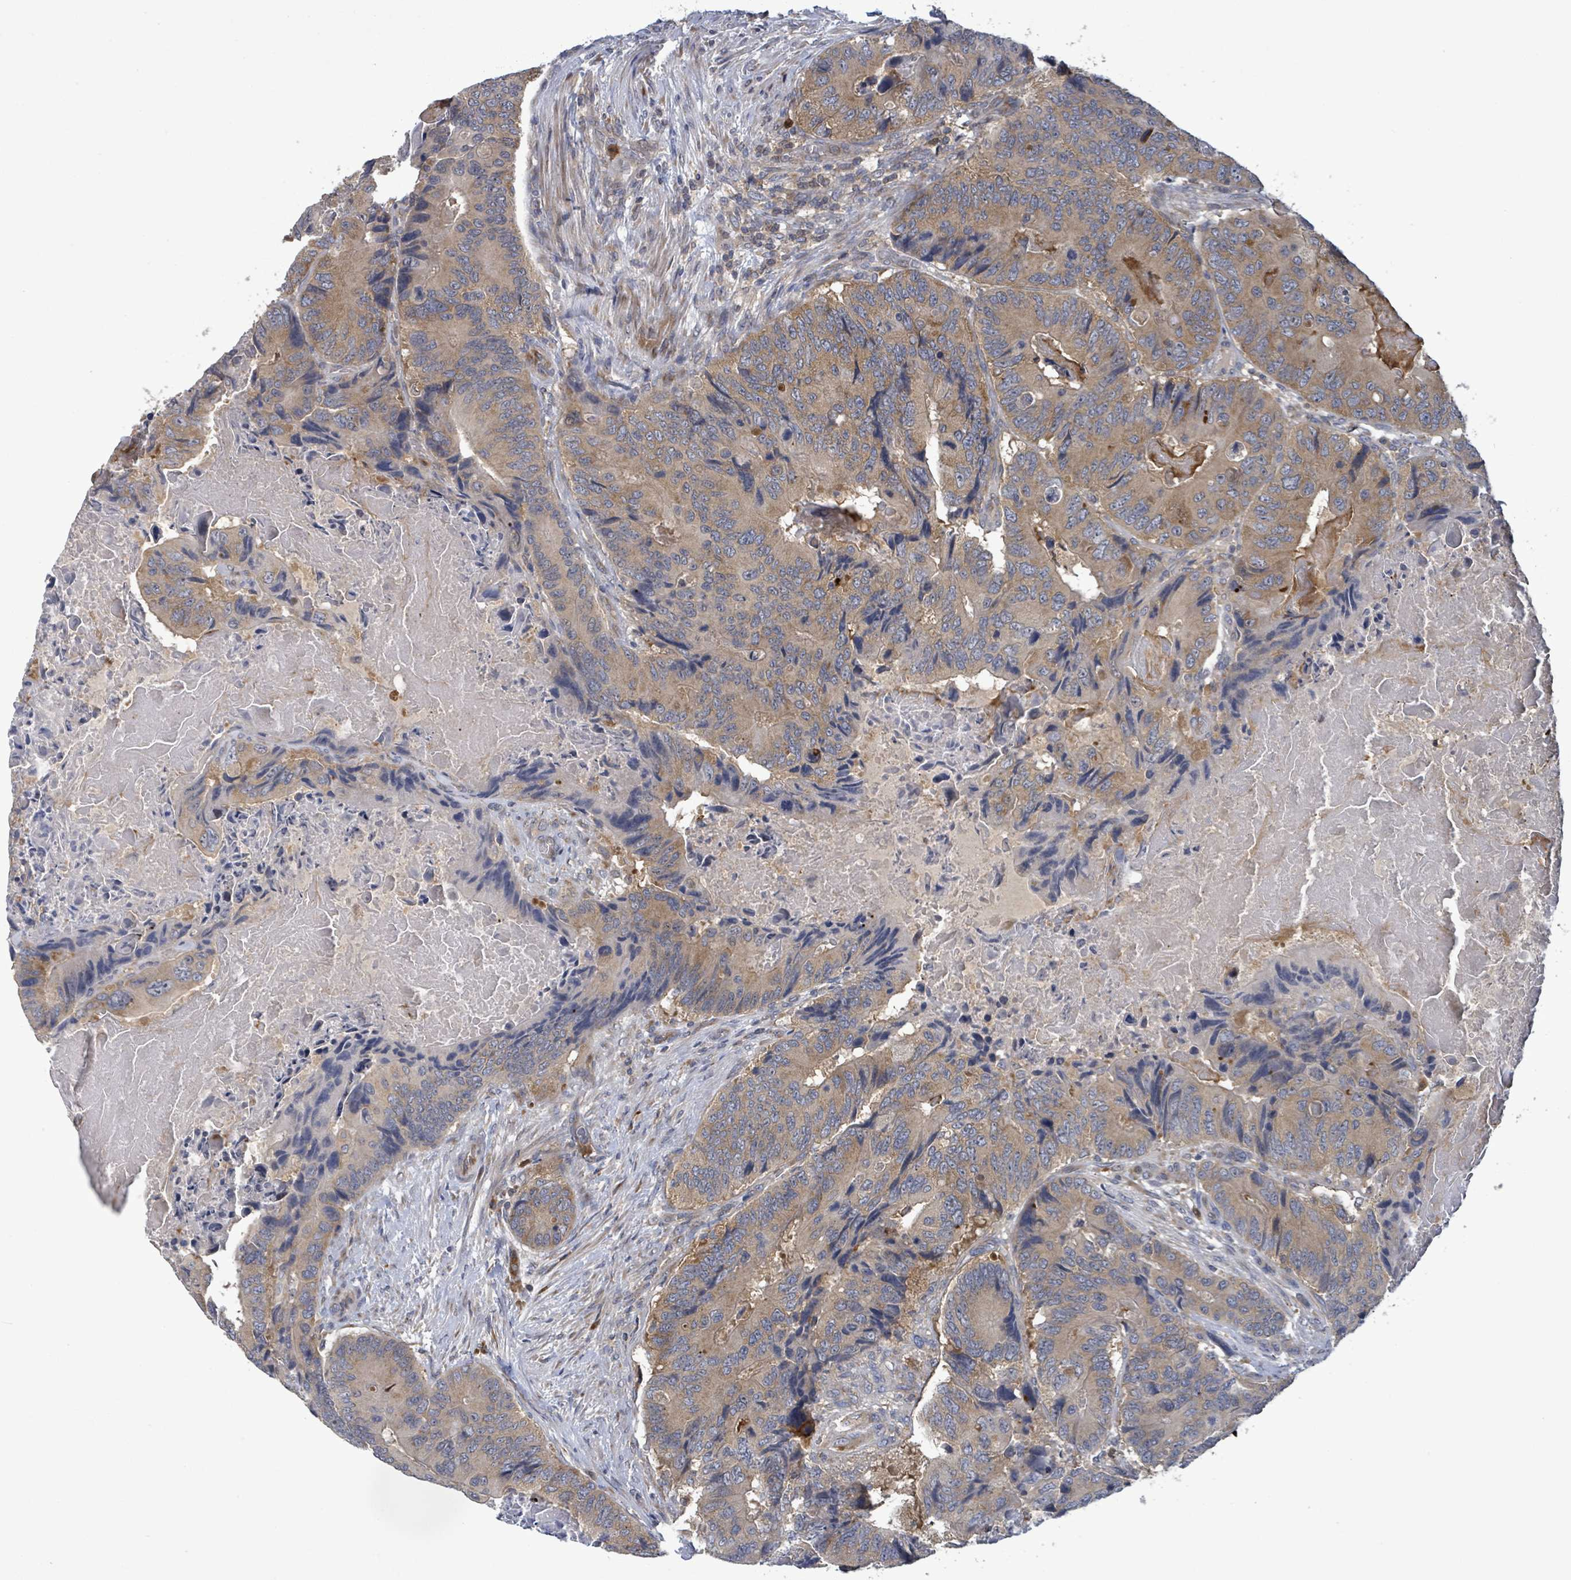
{"staining": {"intensity": "moderate", "quantity": ">75%", "location": "cytoplasmic/membranous"}, "tissue": "colorectal cancer", "cell_type": "Tumor cells", "image_type": "cancer", "snomed": [{"axis": "morphology", "description": "Adenocarcinoma, NOS"}, {"axis": "topography", "description": "Colon"}], "caption": "Protein positivity by IHC demonstrates moderate cytoplasmic/membranous positivity in about >75% of tumor cells in colorectal adenocarcinoma.", "gene": "SERPINE3", "patient": {"sex": "male", "age": 84}}